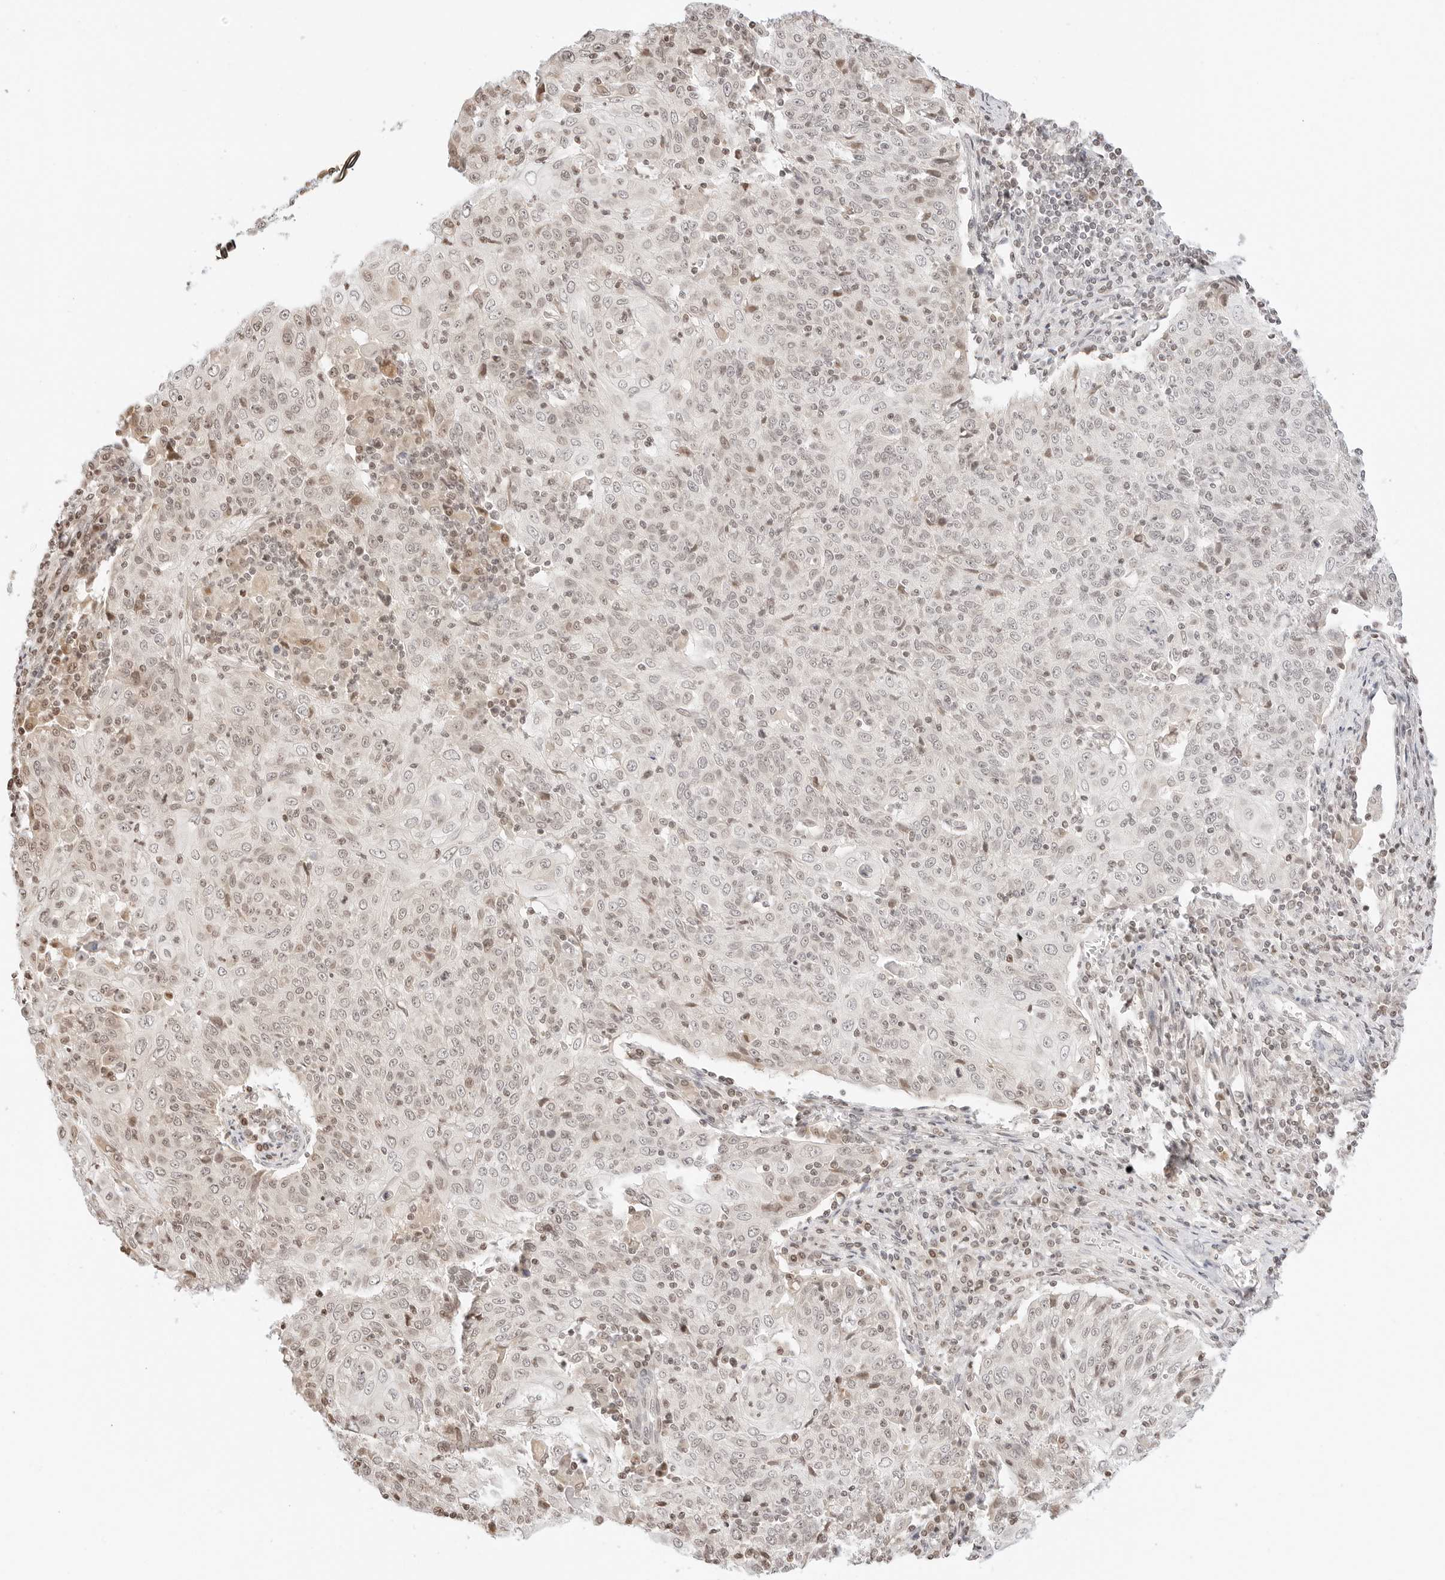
{"staining": {"intensity": "negative", "quantity": "none", "location": "none"}, "tissue": "cervical cancer", "cell_type": "Tumor cells", "image_type": "cancer", "snomed": [{"axis": "morphology", "description": "Squamous cell carcinoma, NOS"}, {"axis": "topography", "description": "Cervix"}], "caption": "Micrograph shows no significant protein positivity in tumor cells of cervical cancer (squamous cell carcinoma).", "gene": "RPS6KL1", "patient": {"sex": "female", "age": 48}}